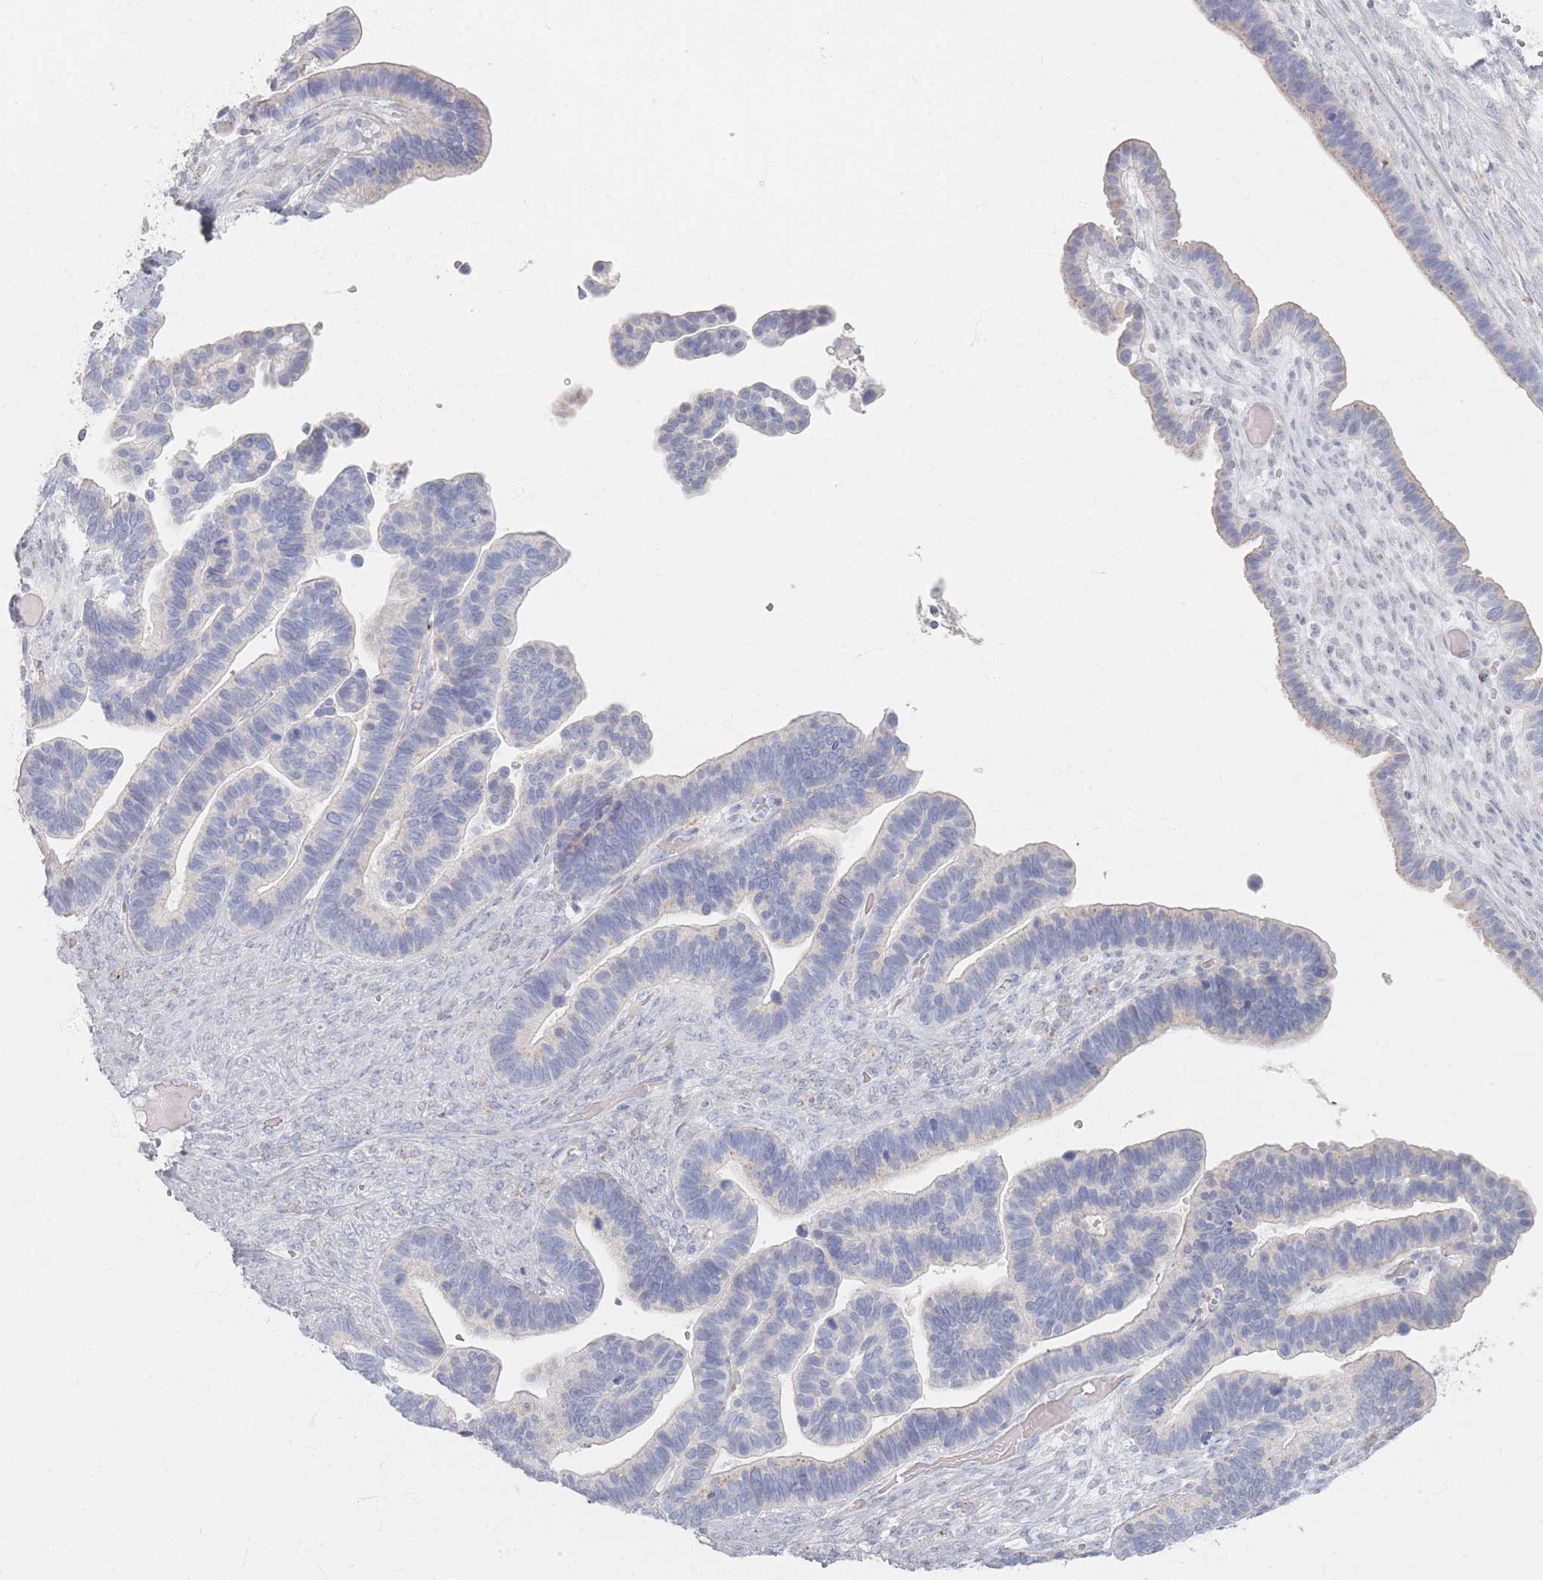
{"staining": {"intensity": "weak", "quantity": "<25%", "location": "cytoplasmic/membranous"}, "tissue": "ovarian cancer", "cell_type": "Tumor cells", "image_type": "cancer", "snomed": [{"axis": "morphology", "description": "Cystadenocarcinoma, serous, NOS"}, {"axis": "topography", "description": "Ovary"}], "caption": "Ovarian cancer (serous cystadenocarcinoma) stained for a protein using IHC exhibits no positivity tumor cells.", "gene": "SLC2A11", "patient": {"sex": "female", "age": 56}}